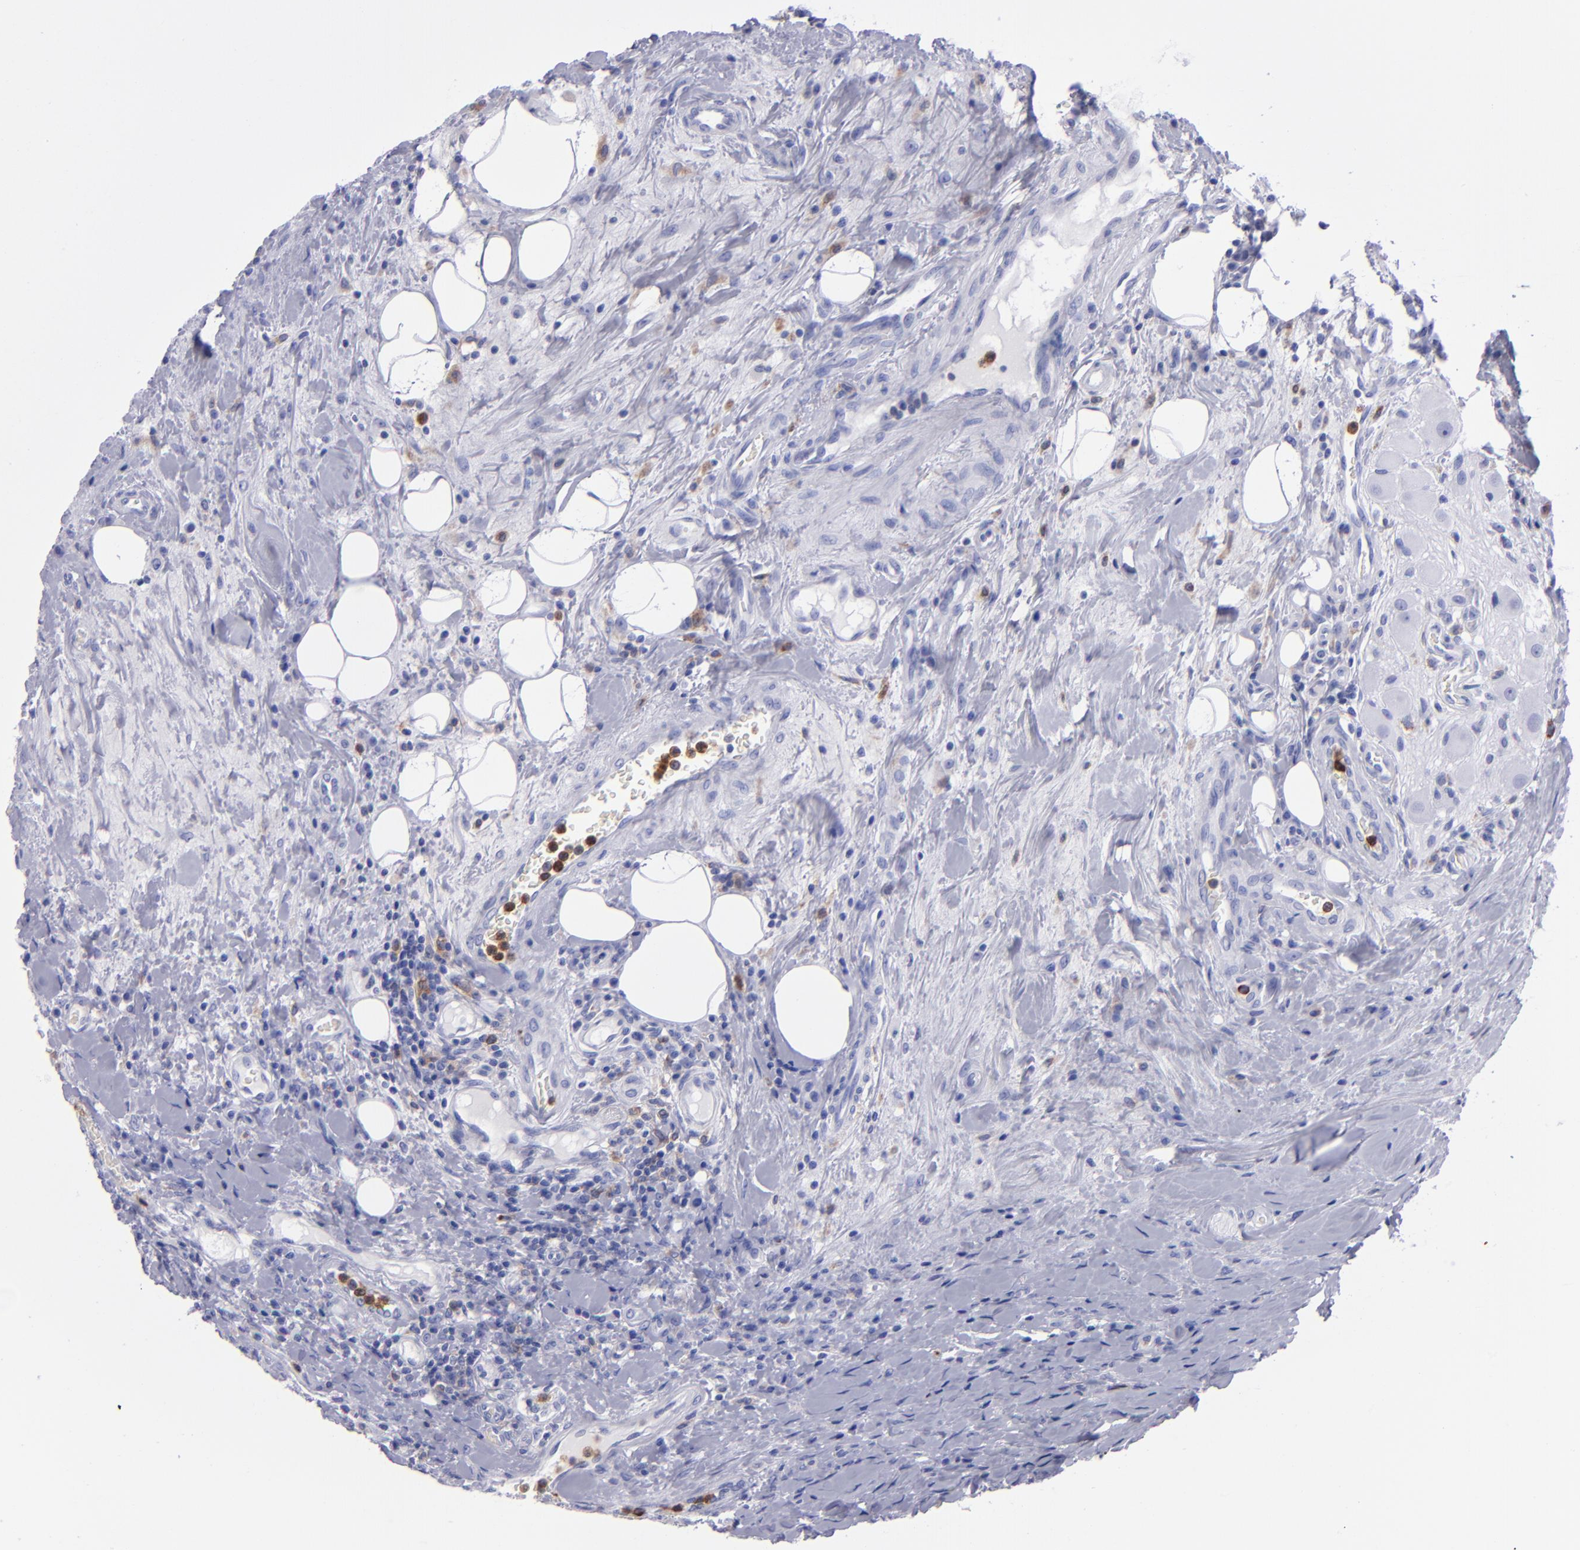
{"staining": {"intensity": "negative", "quantity": "none", "location": "none"}, "tissue": "colorectal cancer", "cell_type": "Tumor cells", "image_type": "cancer", "snomed": [{"axis": "morphology", "description": "Adenocarcinoma, NOS"}, {"axis": "topography", "description": "Colon"}], "caption": "Immunohistochemistry histopathology image of neoplastic tissue: colorectal cancer (adenocarcinoma) stained with DAB (3,3'-diaminobenzidine) exhibits no significant protein staining in tumor cells.", "gene": "CR1", "patient": {"sex": "male", "age": 54}}